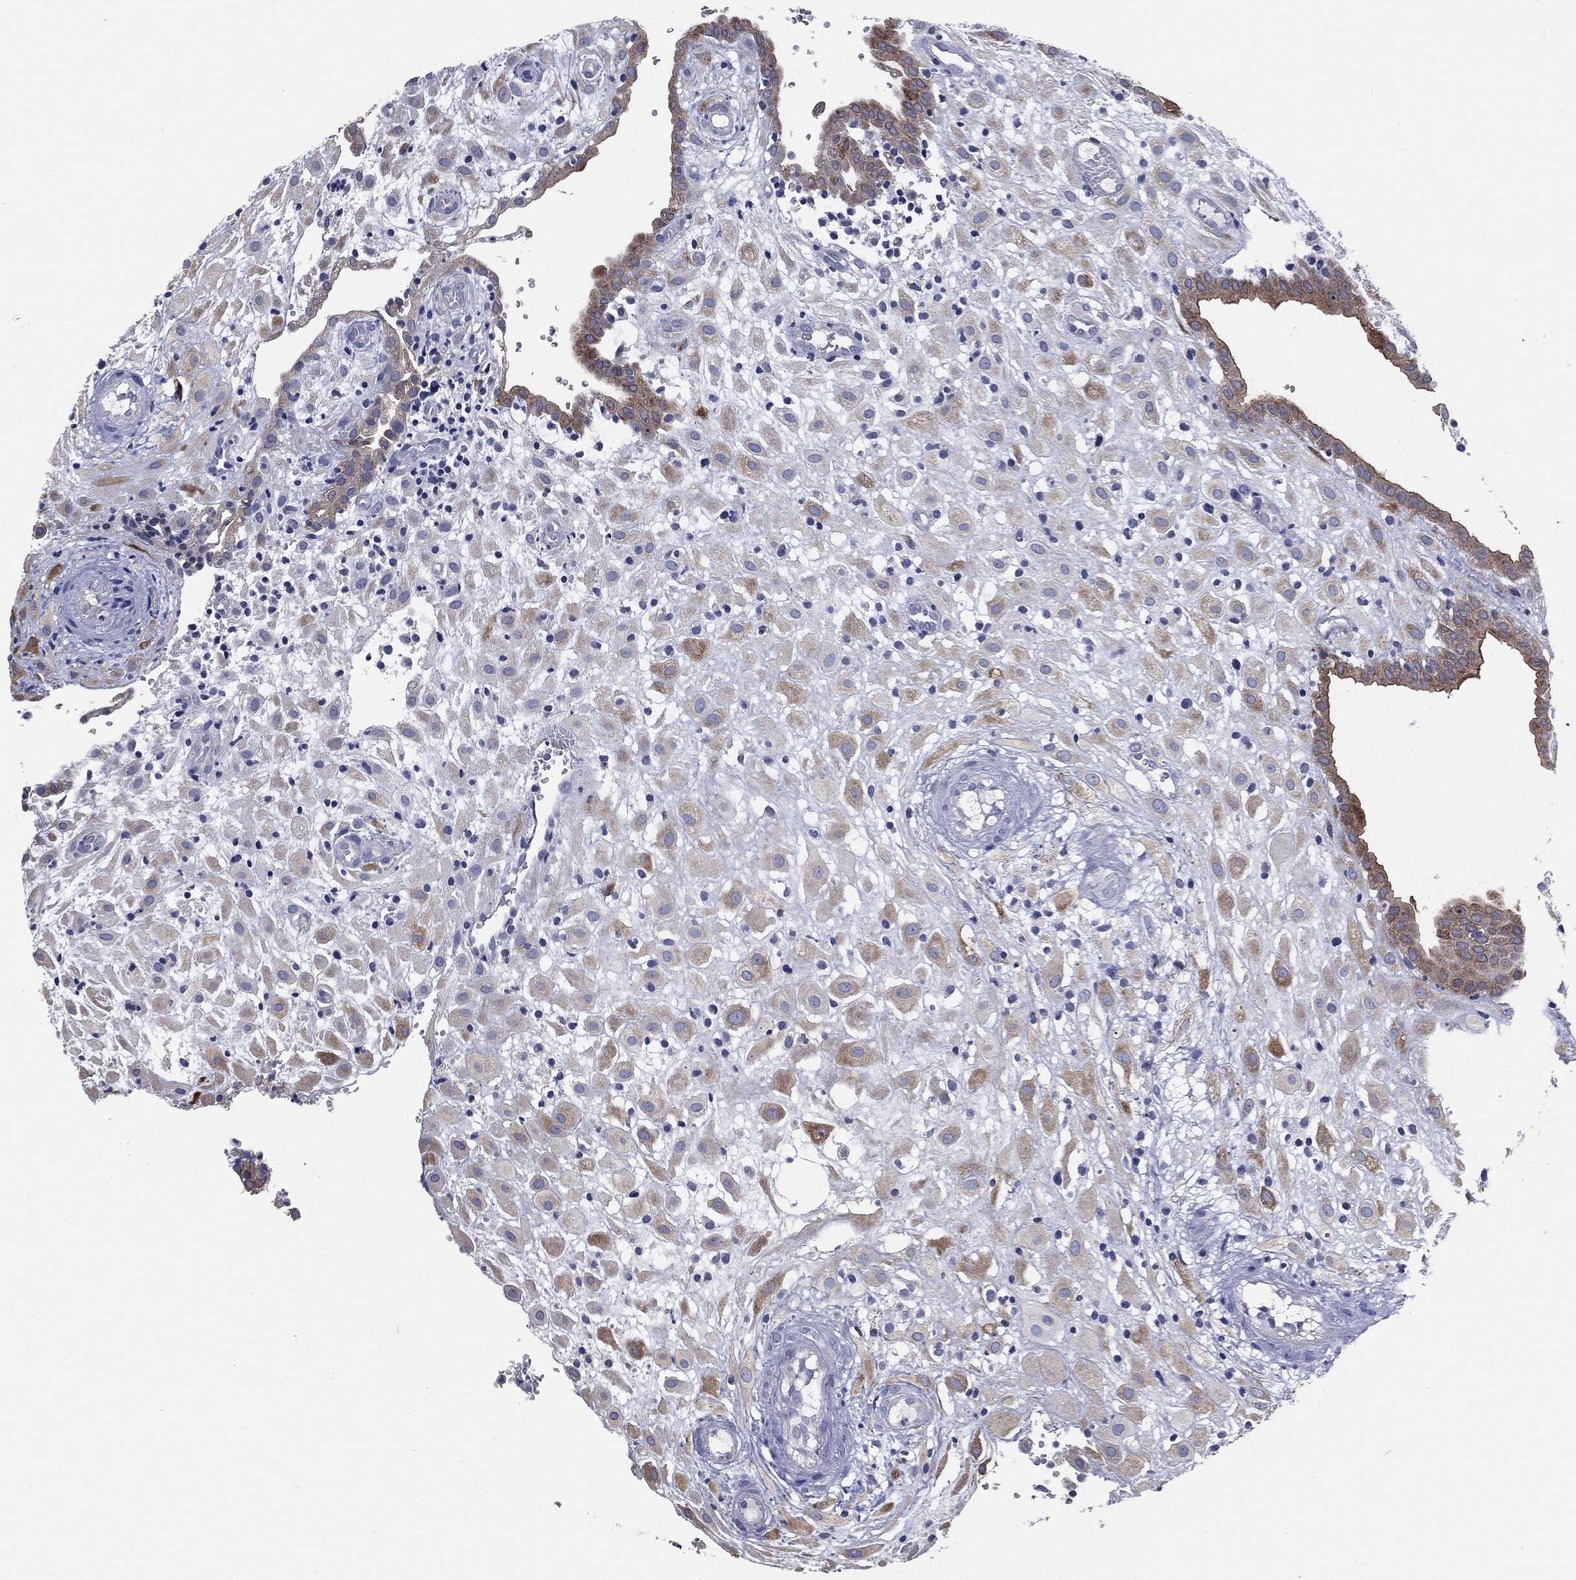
{"staining": {"intensity": "moderate", "quantity": "25%-75%", "location": "cytoplasmic/membranous"}, "tissue": "placenta", "cell_type": "Decidual cells", "image_type": "normal", "snomed": [{"axis": "morphology", "description": "Normal tissue, NOS"}, {"axis": "topography", "description": "Placenta"}], "caption": "Protein staining of normal placenta demonstrates moderate cytoplasmic/membranous staining in approximately 25%-75% of decidual cells. The protein is shown in brown color, while the nuclei are stained blue.", "gene": "PTGS2", "patient": {"sex": "female", "age": 24}}